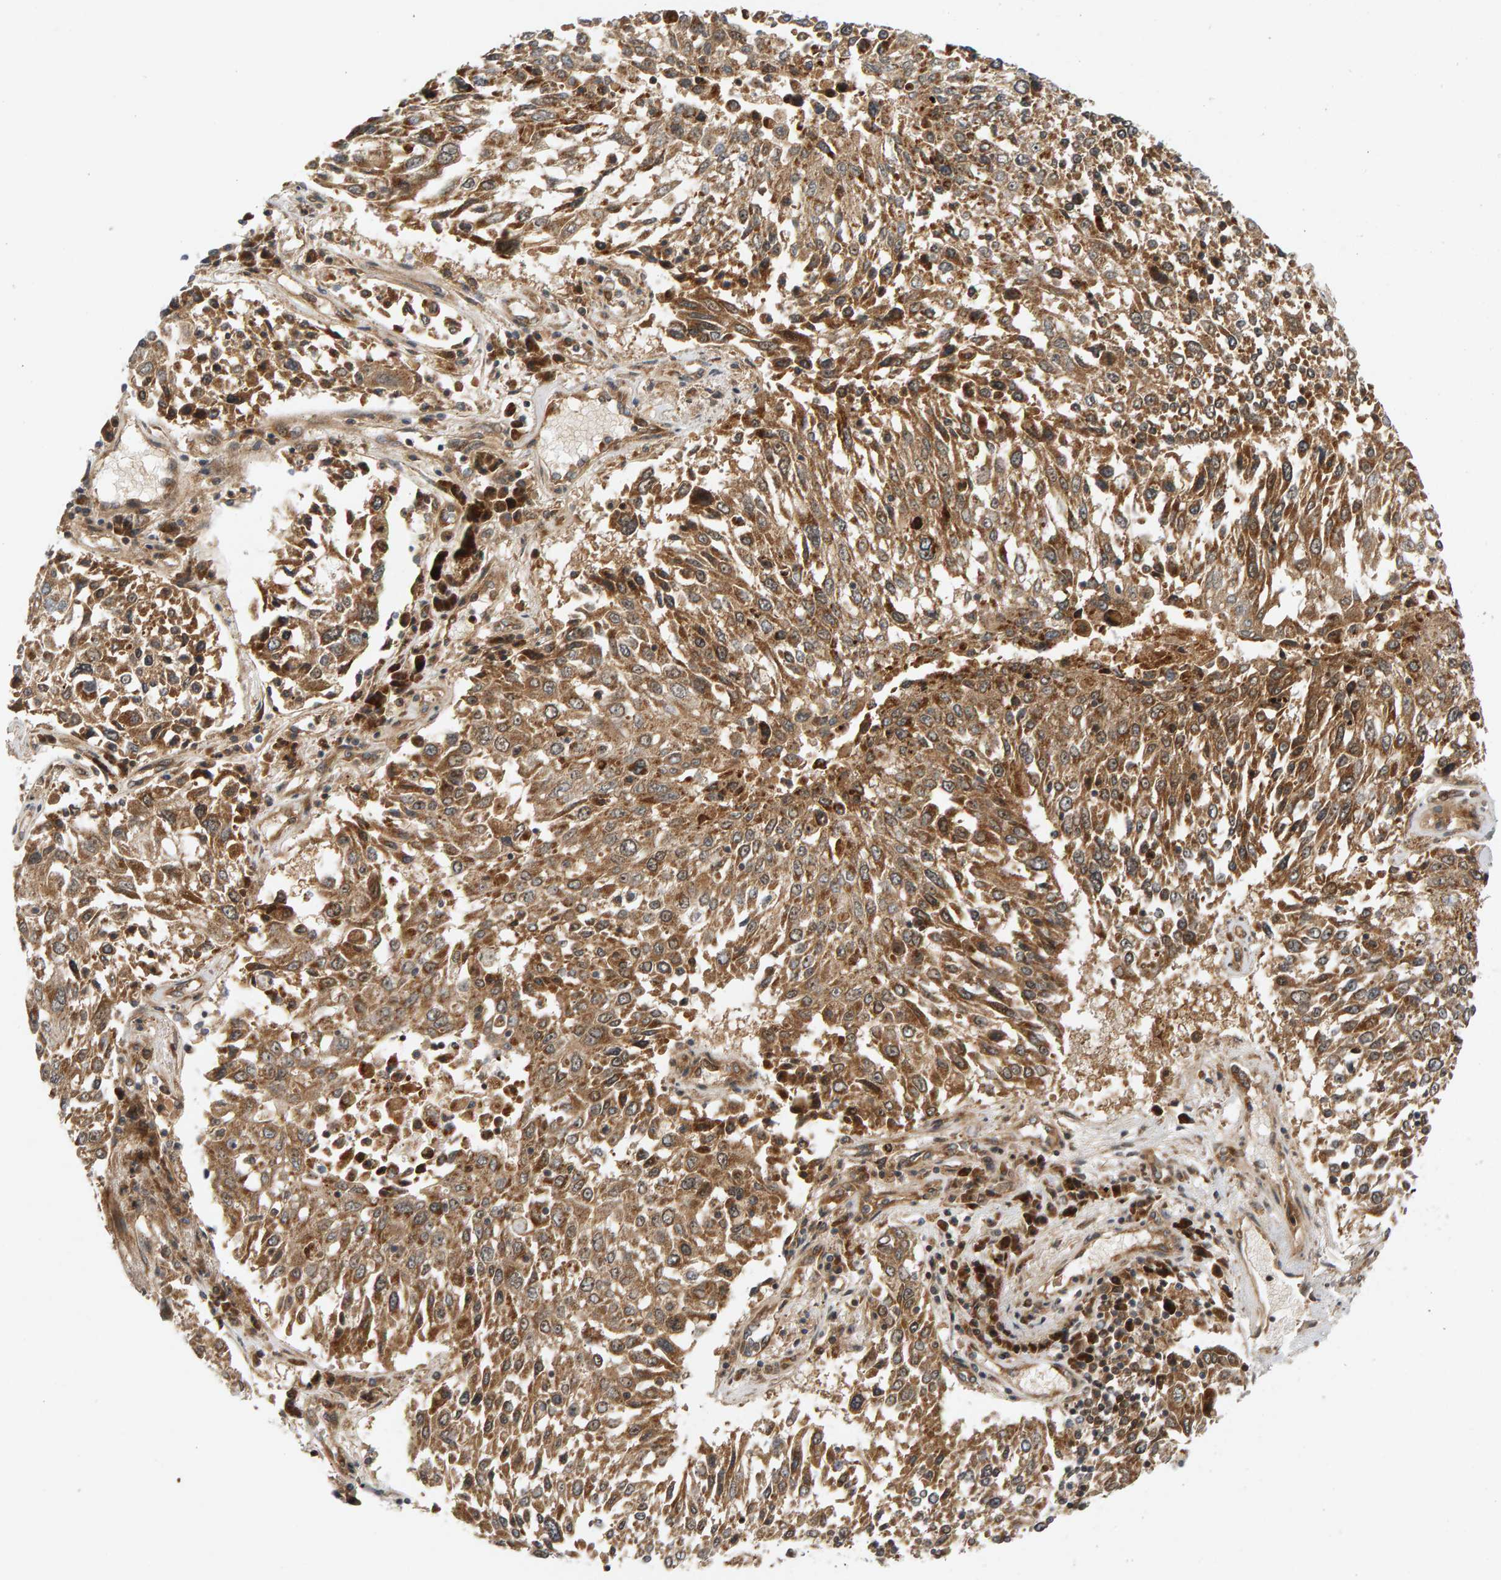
{"staining": {"intensity": "moderate", "quantity": ">75%", "location": "cytoplasmic/membranous"}, "tissue": "lung cancer", "cell_type": "Tumor cells", "image_type": "cancer", "snomed": [{"axis": "morphology", "description": "Squamous cell carcinoma, NOS"}, {"axis": "topography", "description": "Lung"}], "caption": "Moderate cytoplasmic/membranous expression is identified in approximately >75% of tumor cells in lung cancer.", "gene": "BAHCC1", "patient": {"sex": "male", "age": 65}}